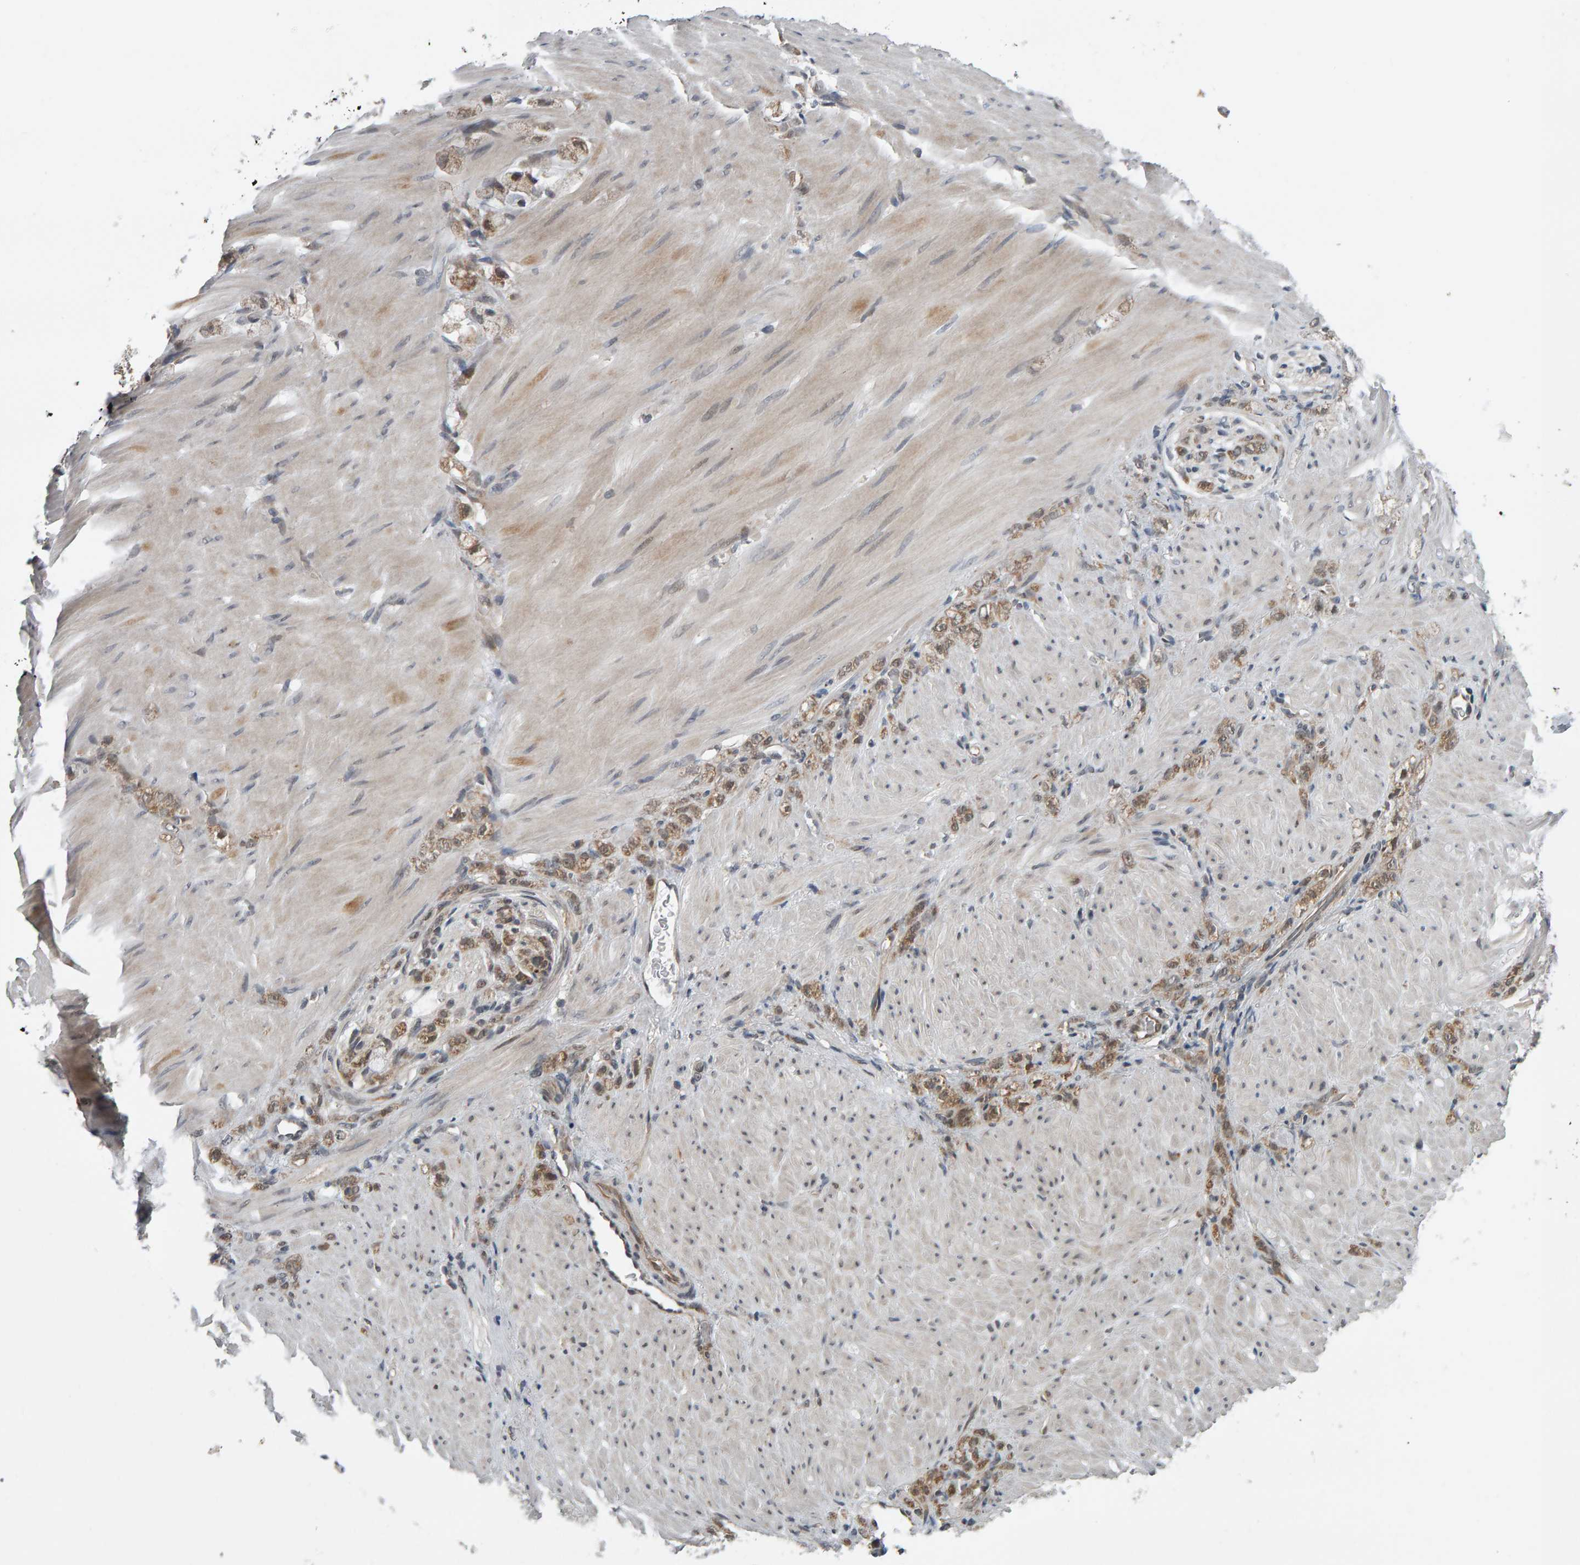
{"staining": {"intensity": "weak", "quantity": ">75%", "location": "cytoplasmic/membranous"}, "tissue": "stomach cancer", "cell_type": "Tumor cells", "image_type": "cancer", "snomed": [{"axis": "morphology", "description": "Normal tissue, NOS"}, {"axis": "morphology", "description": "Adenocarcinoma, NOS"}, {"axis": "topography", "description": "Stomach"}], "caption": "Human stomach adenocarcinoma stained with a protein marker reveals weak staining in tumor cells.", "gene": "COASY", "patient": {"sex": "male", "age": 82}}